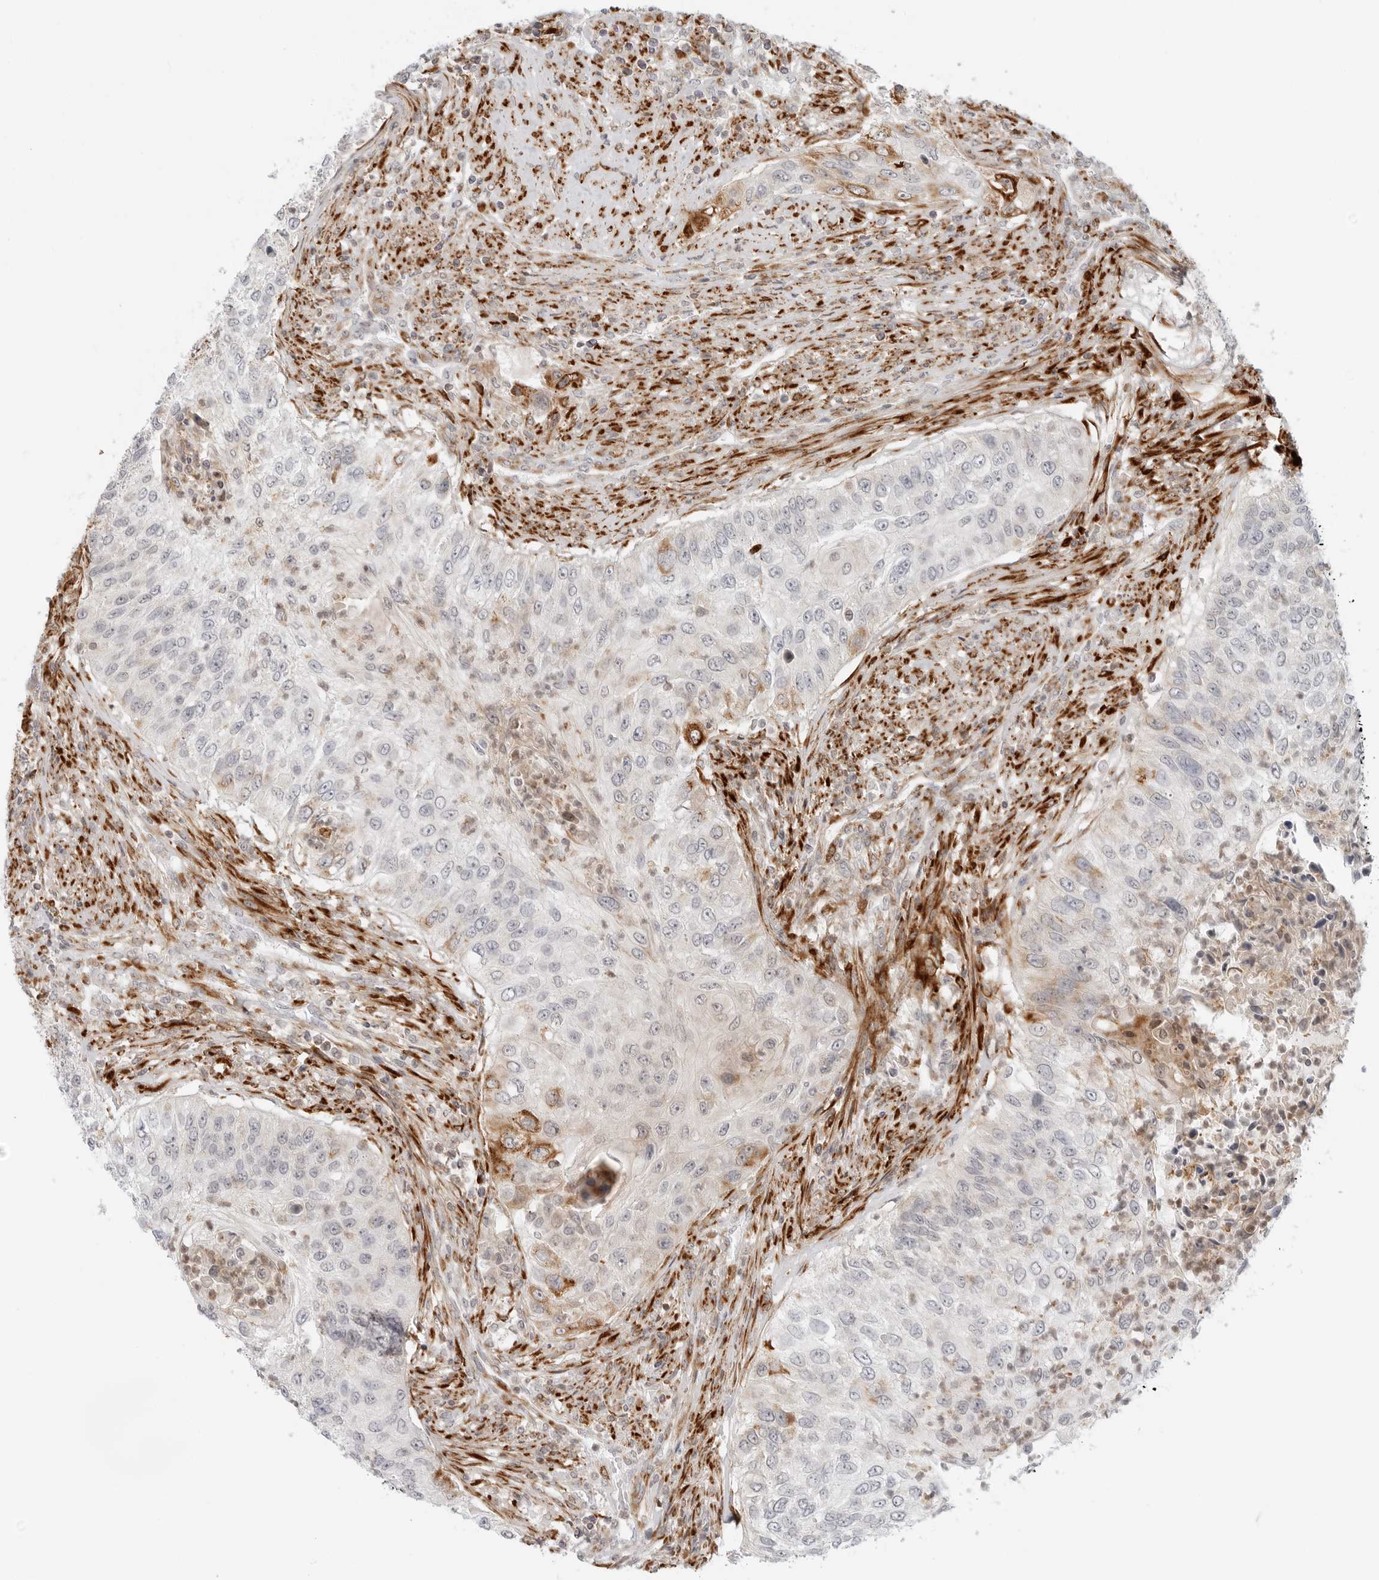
{"staining": {"intensity": "weak", "quantity": "25%-75%", "location": "cytoplasmic/membranous"}, "tissue": "urothelial cancer", "cell_type": "Tumor cells", "image_type": "cancer", "snomed": [{"axis": "morphology", "description": "Urothelial carcinoma, High grade"}, {"axis": "topography", "description": "Urinary bladder"}], "caption": "Immunohistochemistry histopathology image of urothelial cancer stained for a protein (brown), which demonstrates low levels of weak cytoplasmic/membranous positivity in about 25%-75% of tumor cells.", "gene": "C1QTNF1", "patient": {"sex": "female", "age": 60}}